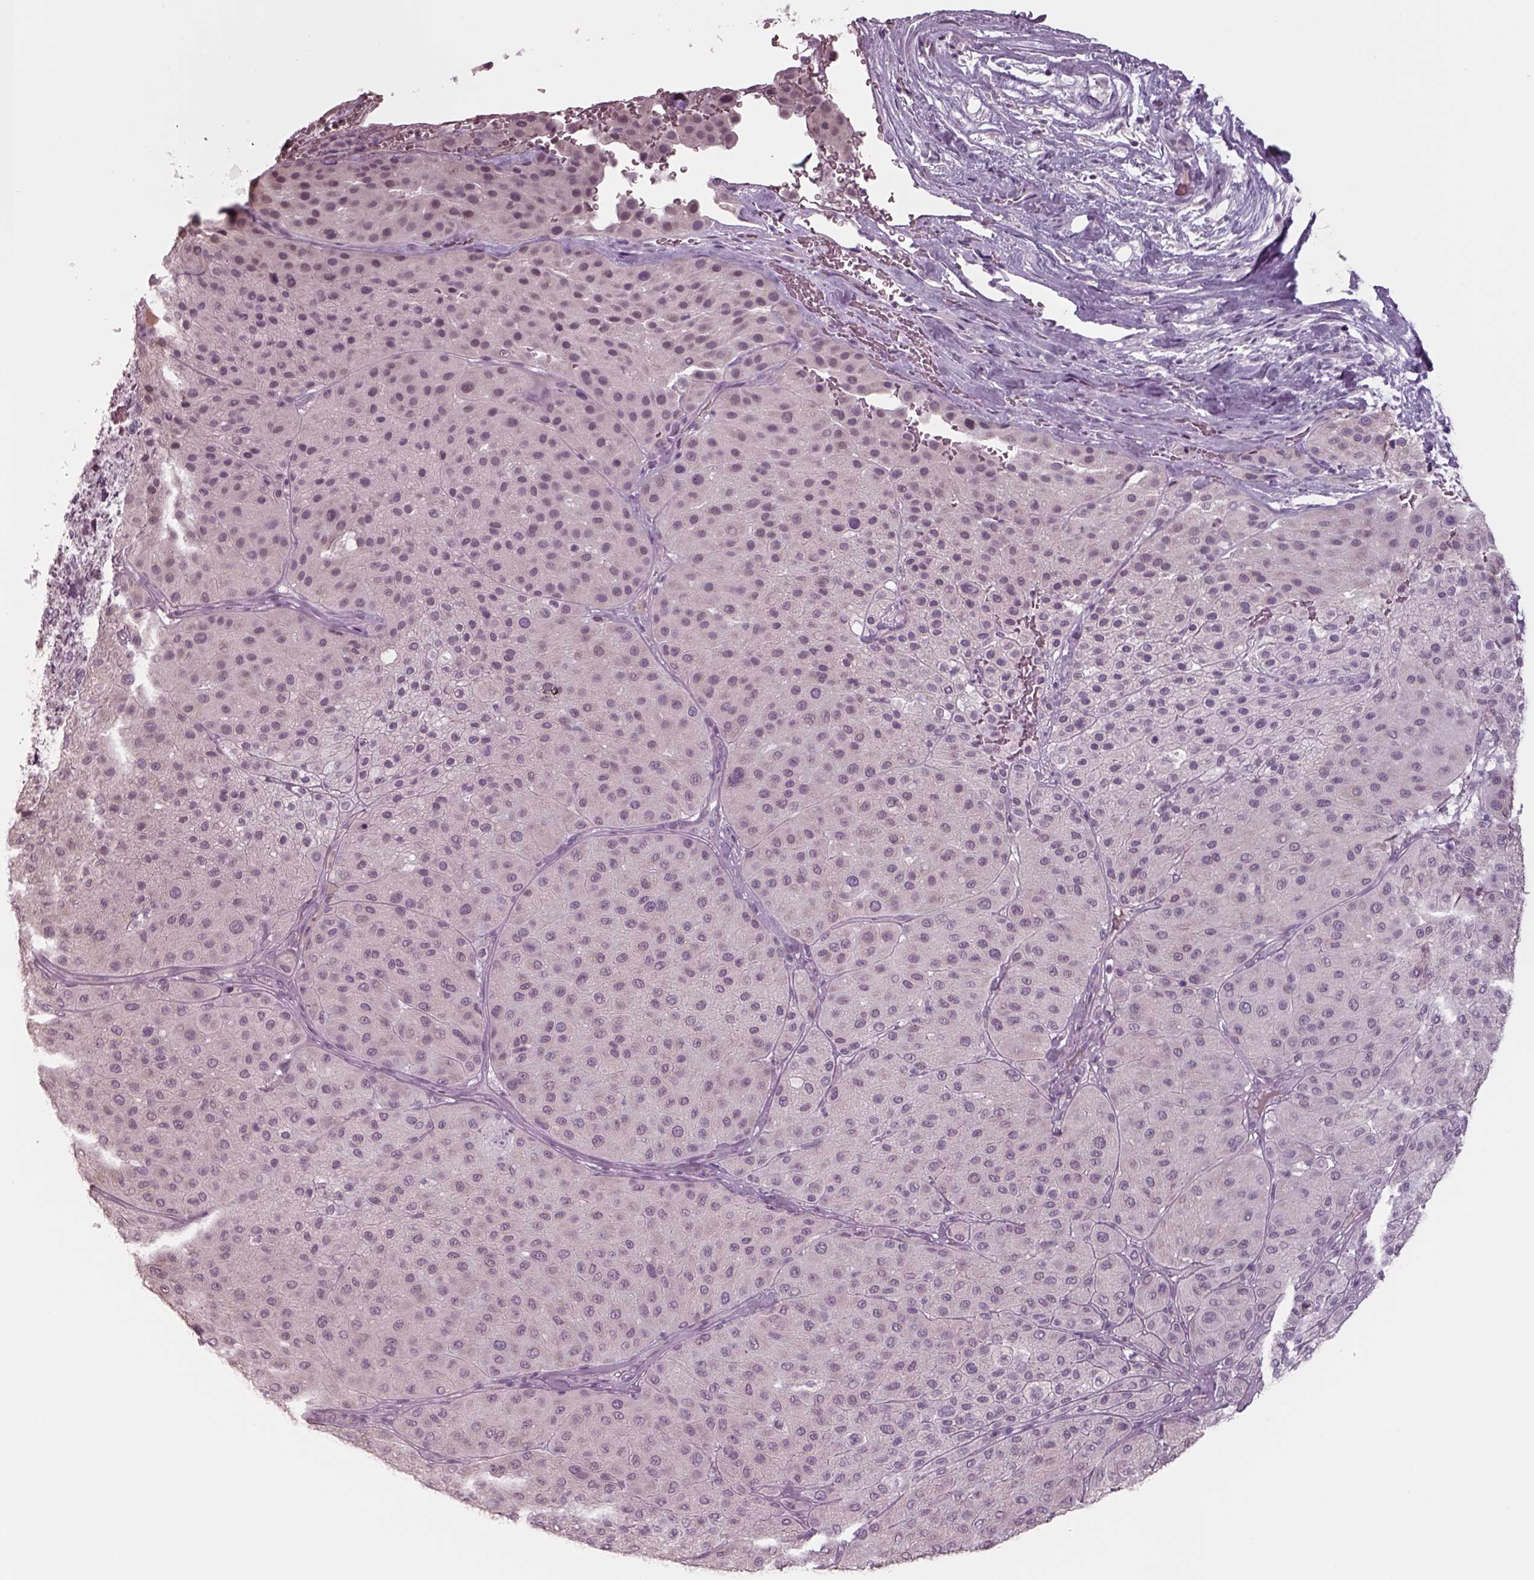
{"staining": {"intensity": "negative", "quantity": "none", "location": "none"}, "tissue": "melanoma", "cell_type": "Tumor cells", "image_type": "cancer", "snomed": [{"axis": "morphology", "description": "Malignant melanoma, Metastatic site"}, {"axis": "topography", "description": "Smooth muscle"}], "caption": "This is a image of immunohistochemistry (IHC) staining of melanoma, which shows no positivity in tumor cells. The staining is performed using DAB brown chromogen with nuclei counter-stained in using hematoxylin.", "gene": "SEPTIN14", "patient": {"sex": "male", "age": 41}}